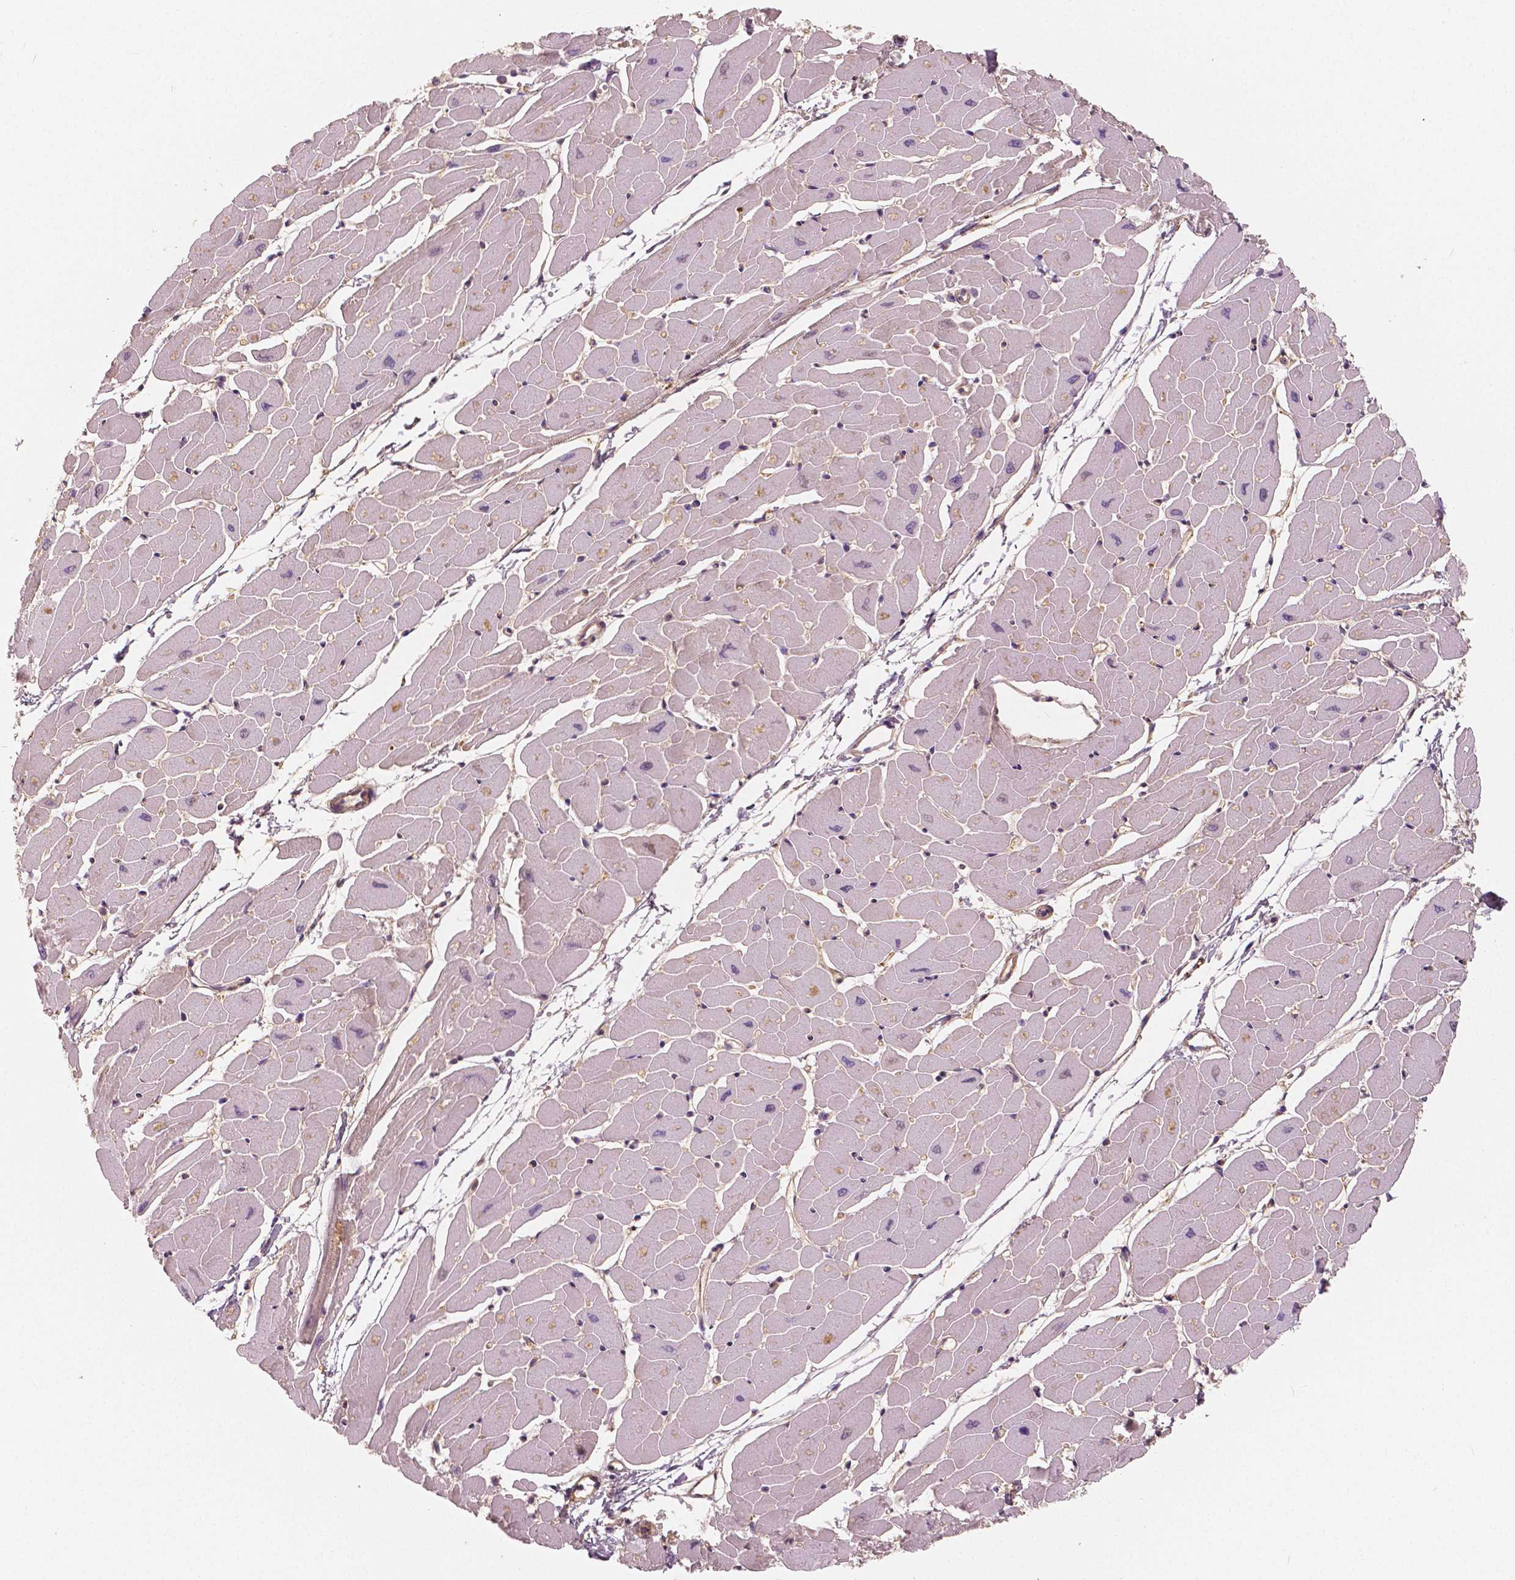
{"staining": {"intensity": "strong", "quantity": "<25%", "location": "cytoplasmic/membranous"}, "tissue": "heart muscle", "cell_type": "Cardiomyocytes", "image_type": "normal", "snomed": [{"axis": "morphology", "description": "Normal tissue, NOS"}, {"axis": "topography", "description": "Heart"}], "caption": "A brown stain shows strong cytoplasmic/membranous staining of a protein in cardiomyocytes of normal human heart muscle.", "gene": "APOA4", "patient": {"sex": "male", "age": 57}}